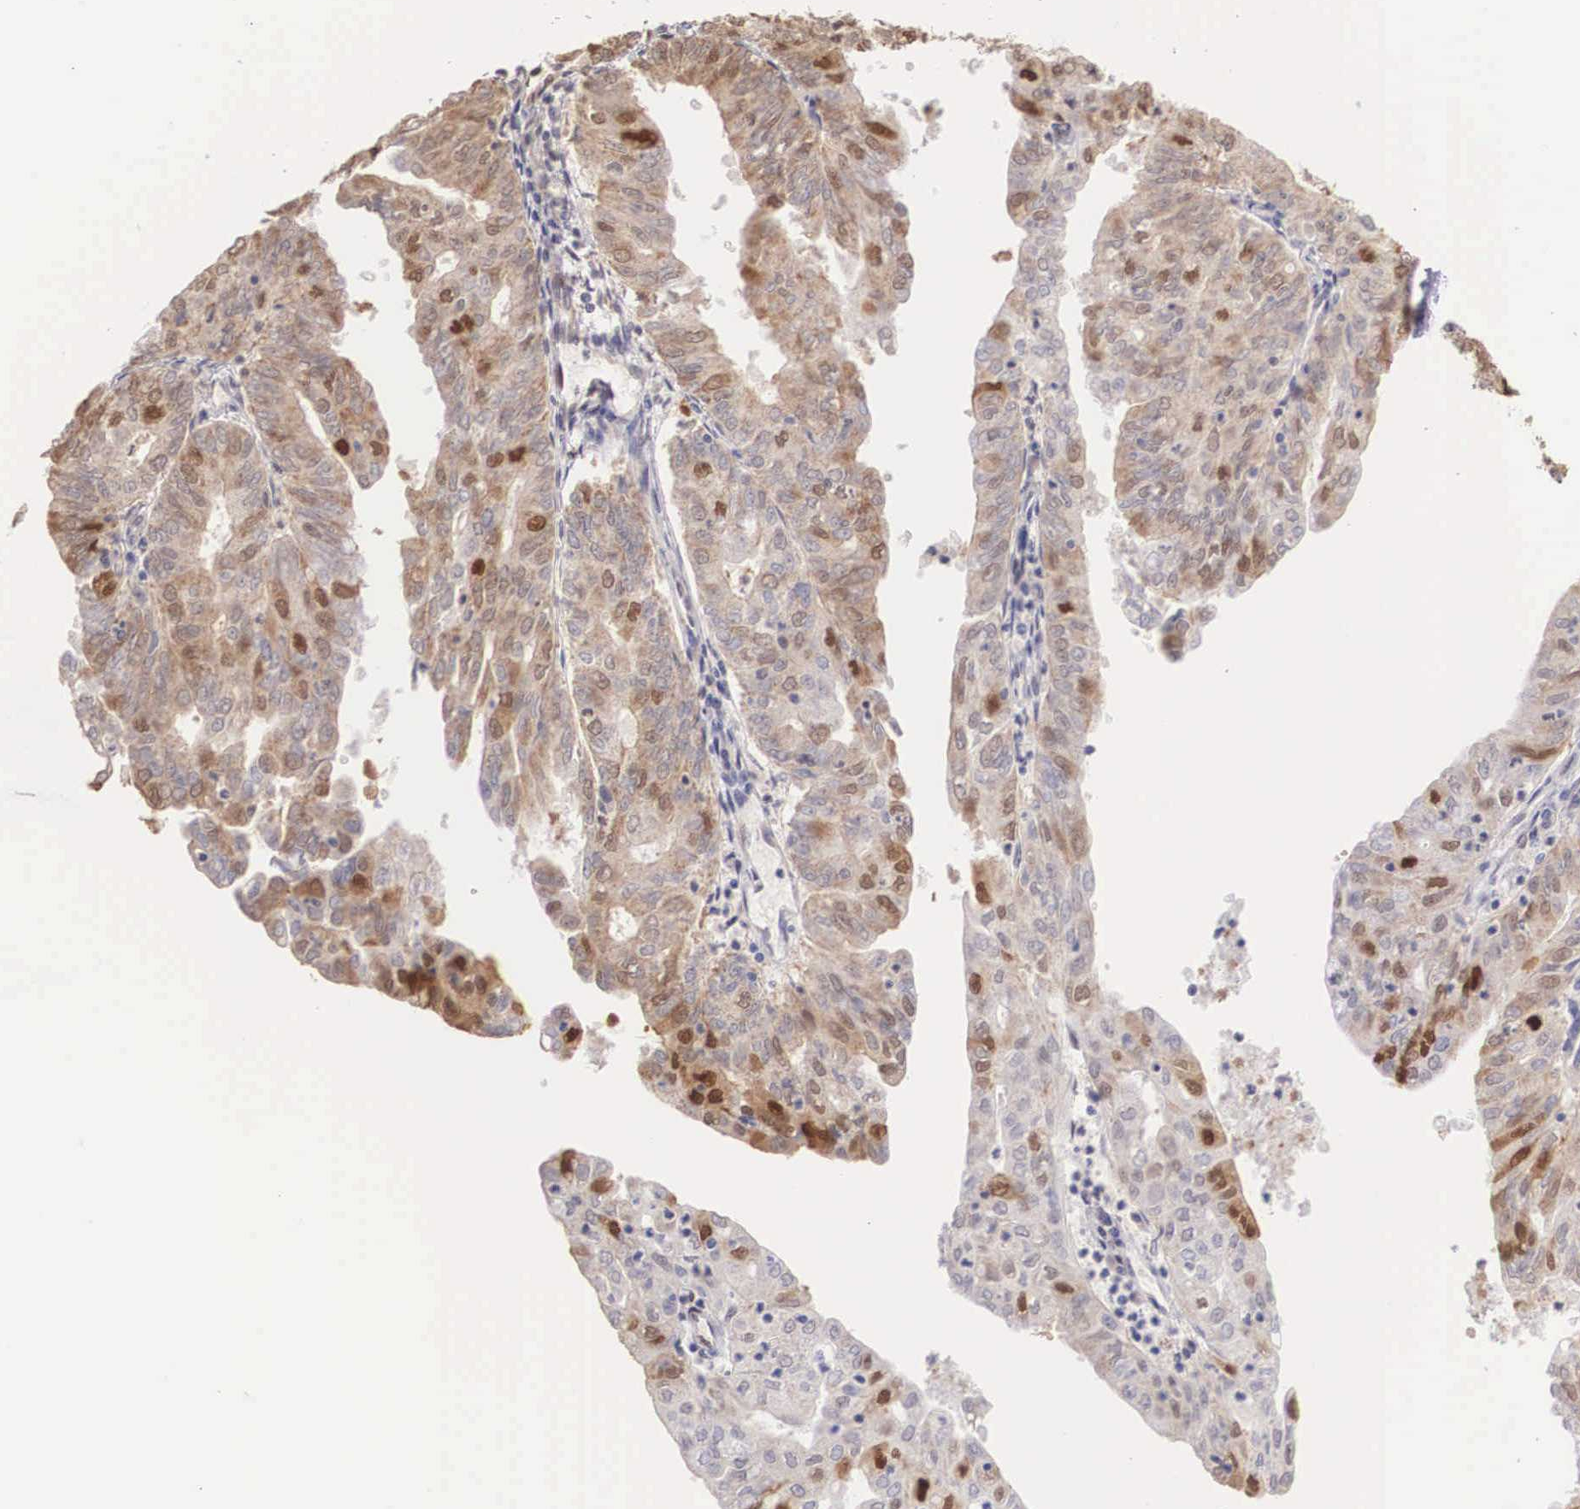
{"staining": {"intensity": "moderate", "quantity": ">75%", "location": "cytoplasmic/membranous,nuclear"}, "tissue": "endometrial cancer", "cell_type": "Tumor cells", "image_type": "cancer", "snomed": [{"axis": "morphology", "description": "Adenocarcinoma, NOS"}, {"axis": "topography", "description": "Endometrium"}], "caption": "Protein staining of endometrial adenocarcinoma tissue shows moderate cytoplasmic/membranous and nuclear positivity in about >75% of tumor cells.", "gene": "HMGN5", "patient": {"sex": "female", "age": 79}}